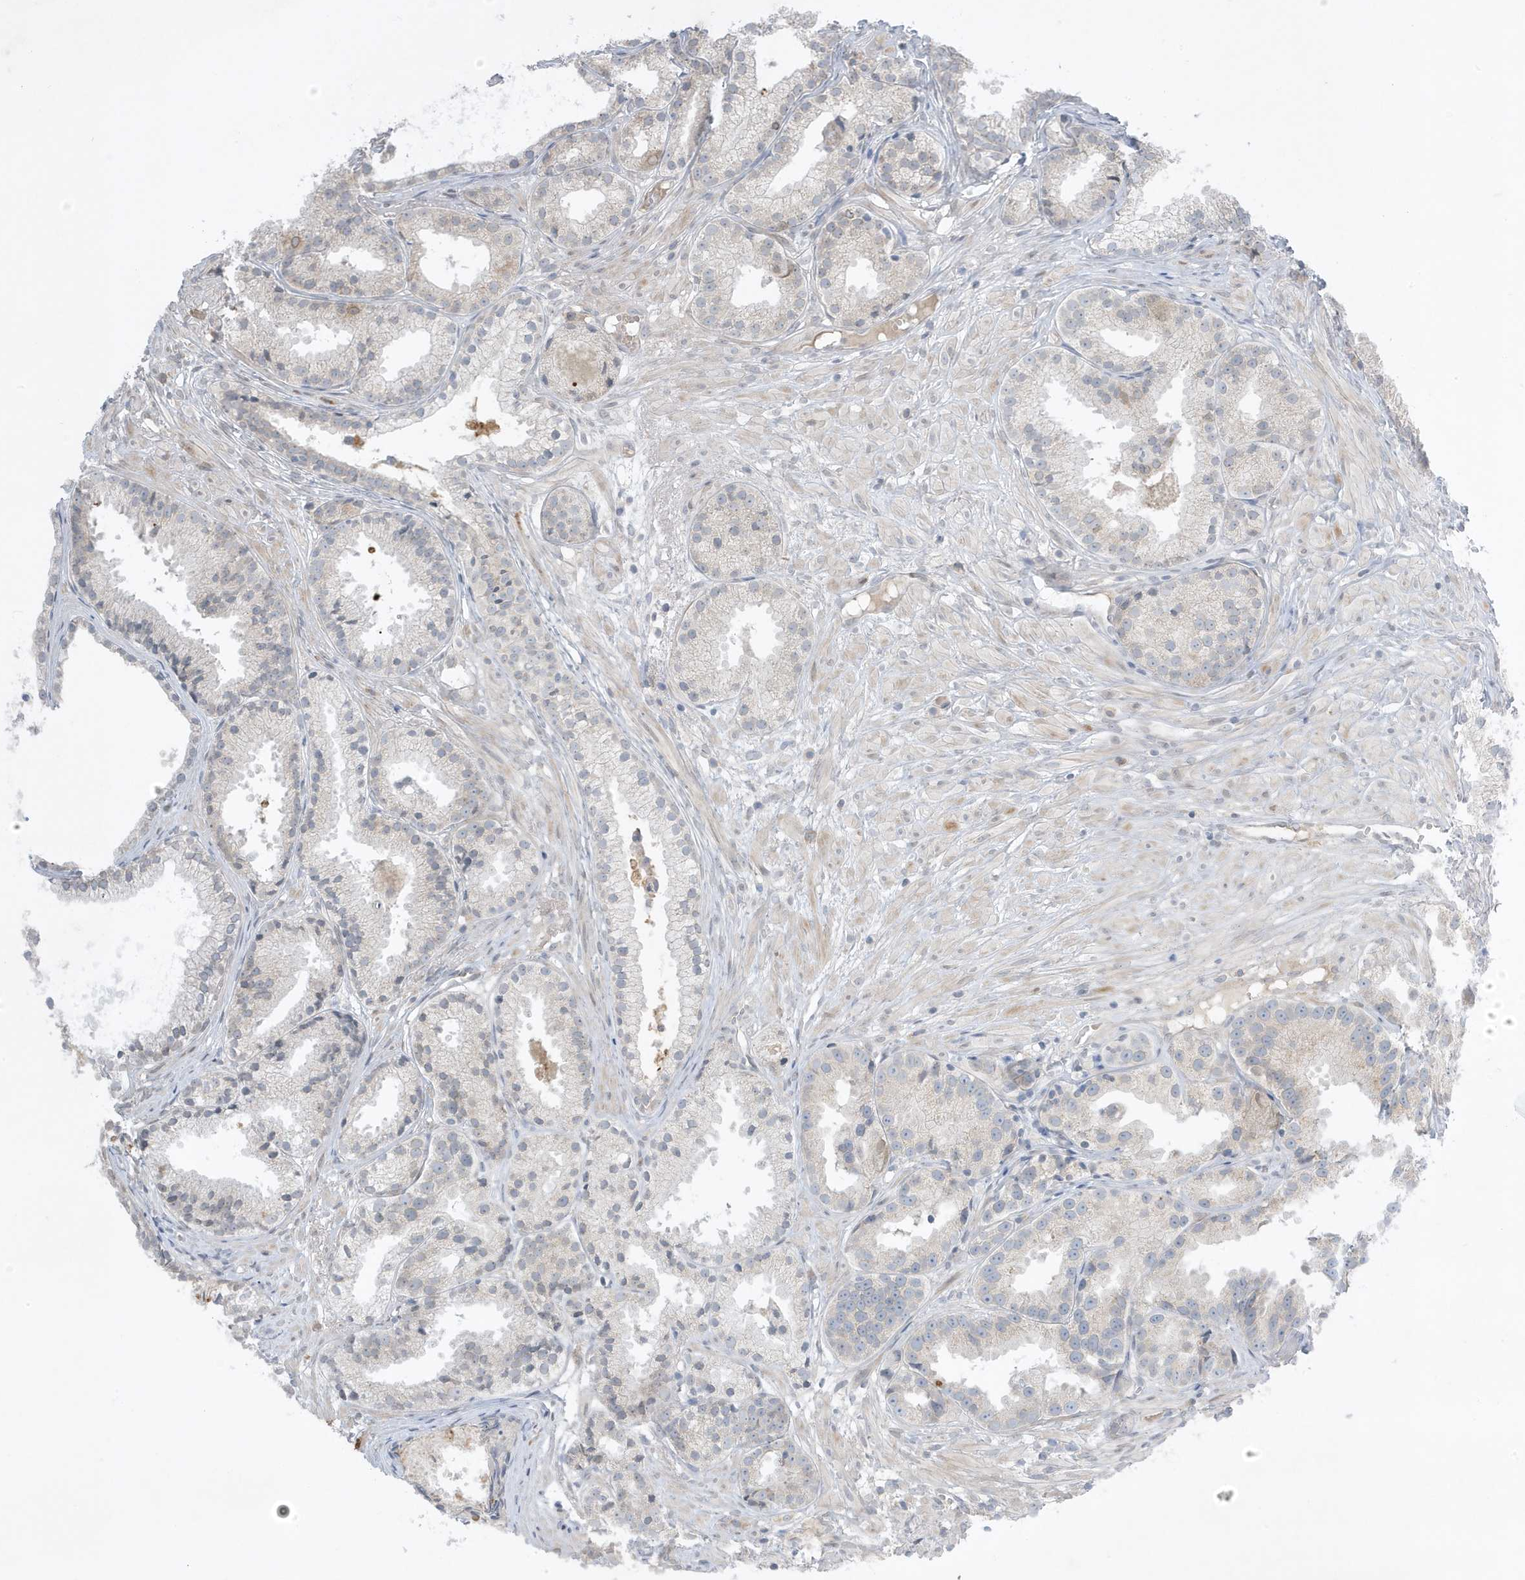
{"staining": {"intensity": "negative", "quantity": "none", "location": "none"}, "tissue": "prostate cancer", "cell_type": "Tumor cells", "image_type": "cancer", "snomed": [{"axis": "morphology", "description": "Adenocarcinoma, Medium grade"}, {"axis": "topography", "description": "Prostate"}], "caption": "Immunohistochemistry (IHC) image of human prostate cancer (medium-grade adenocarcinoma) stained for a protein (brown), which reveals no positivity in tumor cells.", "gene": "FNDC1", "patient": {"sex": "male", "age": 88}}